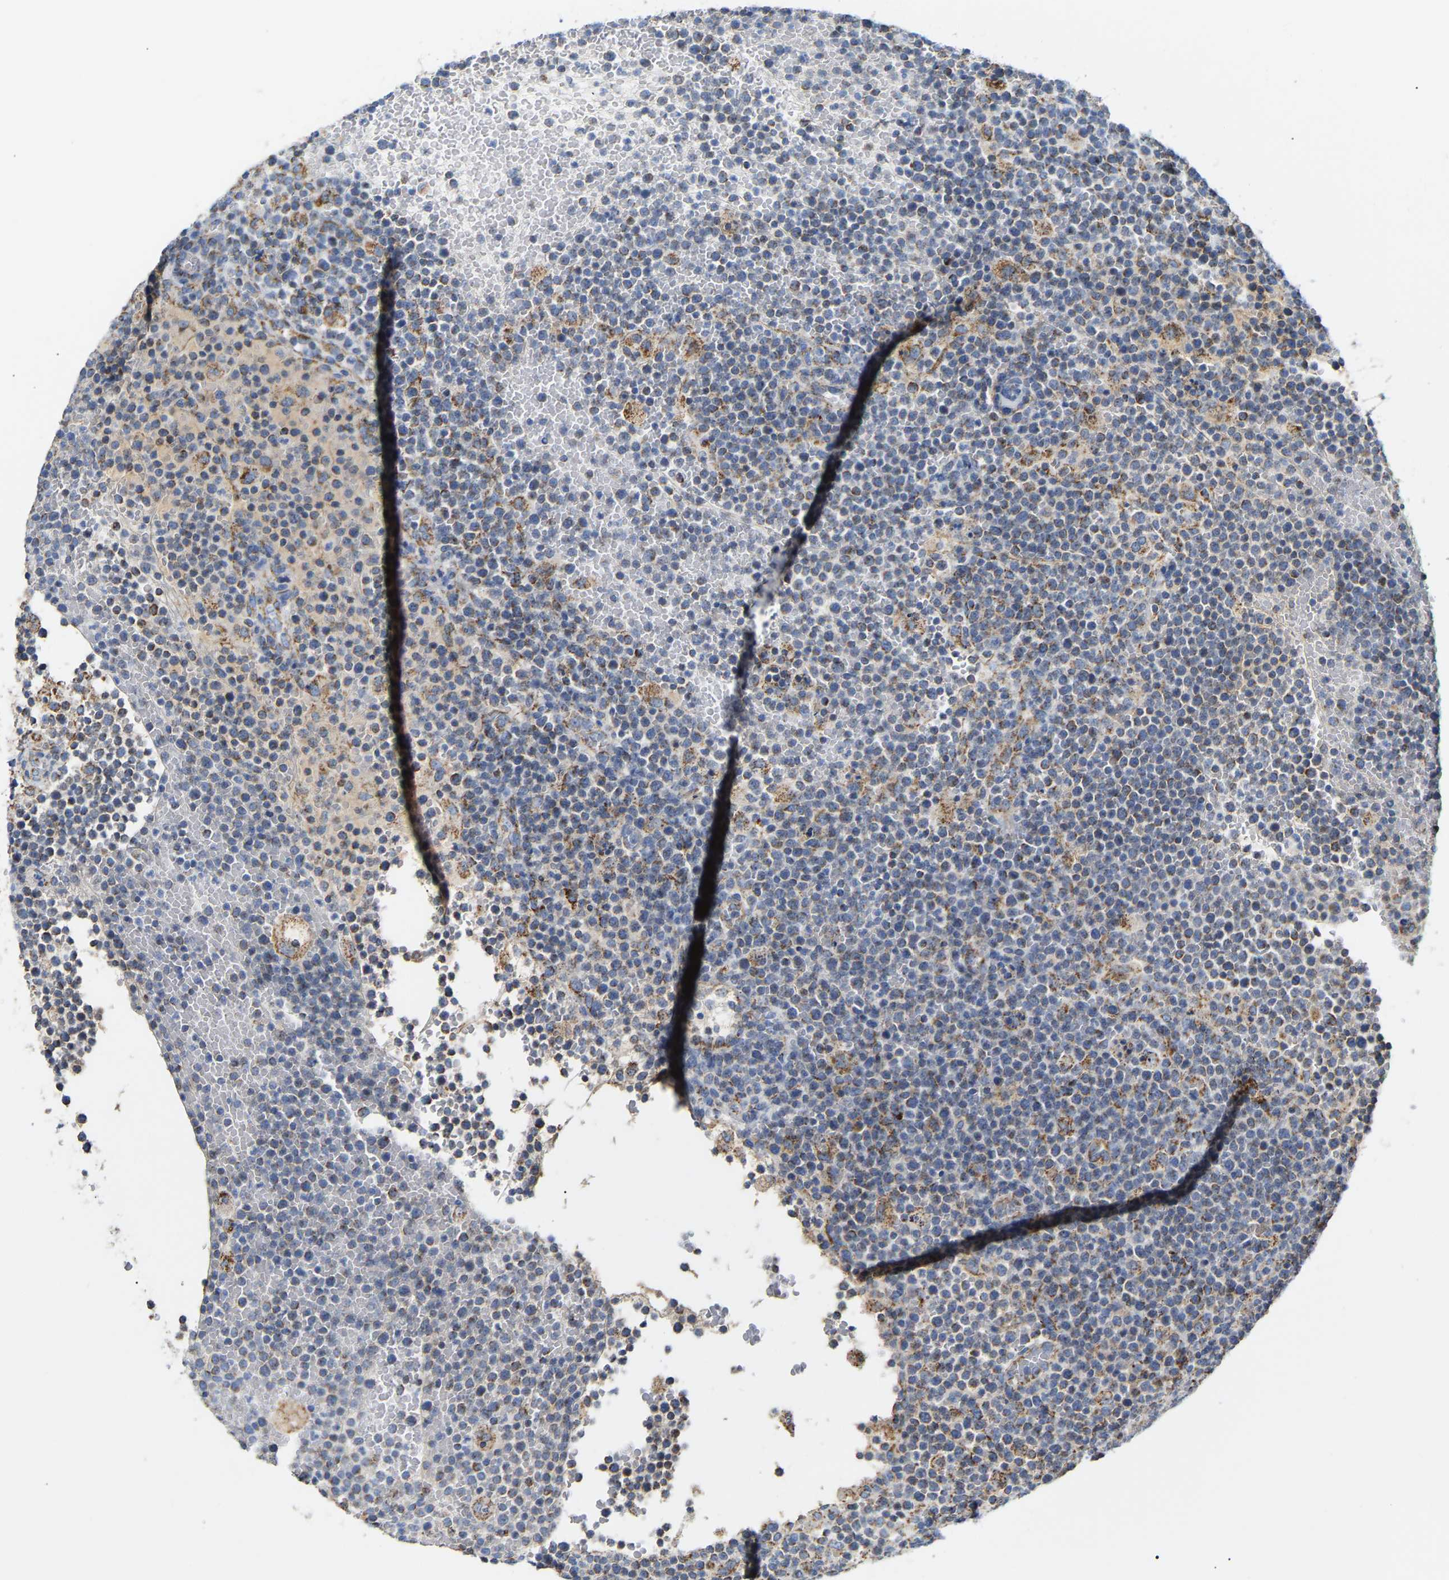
{"staining": {"intensity": "moderate", "quantity": ">75%", "location": "cytoplasmic/membranous"}, "tissue": "lymphoma", "cell_type": "Tumor cells", "image_type": "cancer", "snomed": [{"axis": "morphology", "description": "Malignant lymphoma, non-Hodgkin's type, High grade"}, {"axis": "topography", "description": "Lymph node"}], "caption": "An IHC histopathology image of neoplastic tissue is shown. Protein staining in brown highlights moderate cytoplasmic/membranous positivity in lymphoma within tumor cells.", "gene": "HIBADH", "patient": {"sex": "male", "age": 61}}